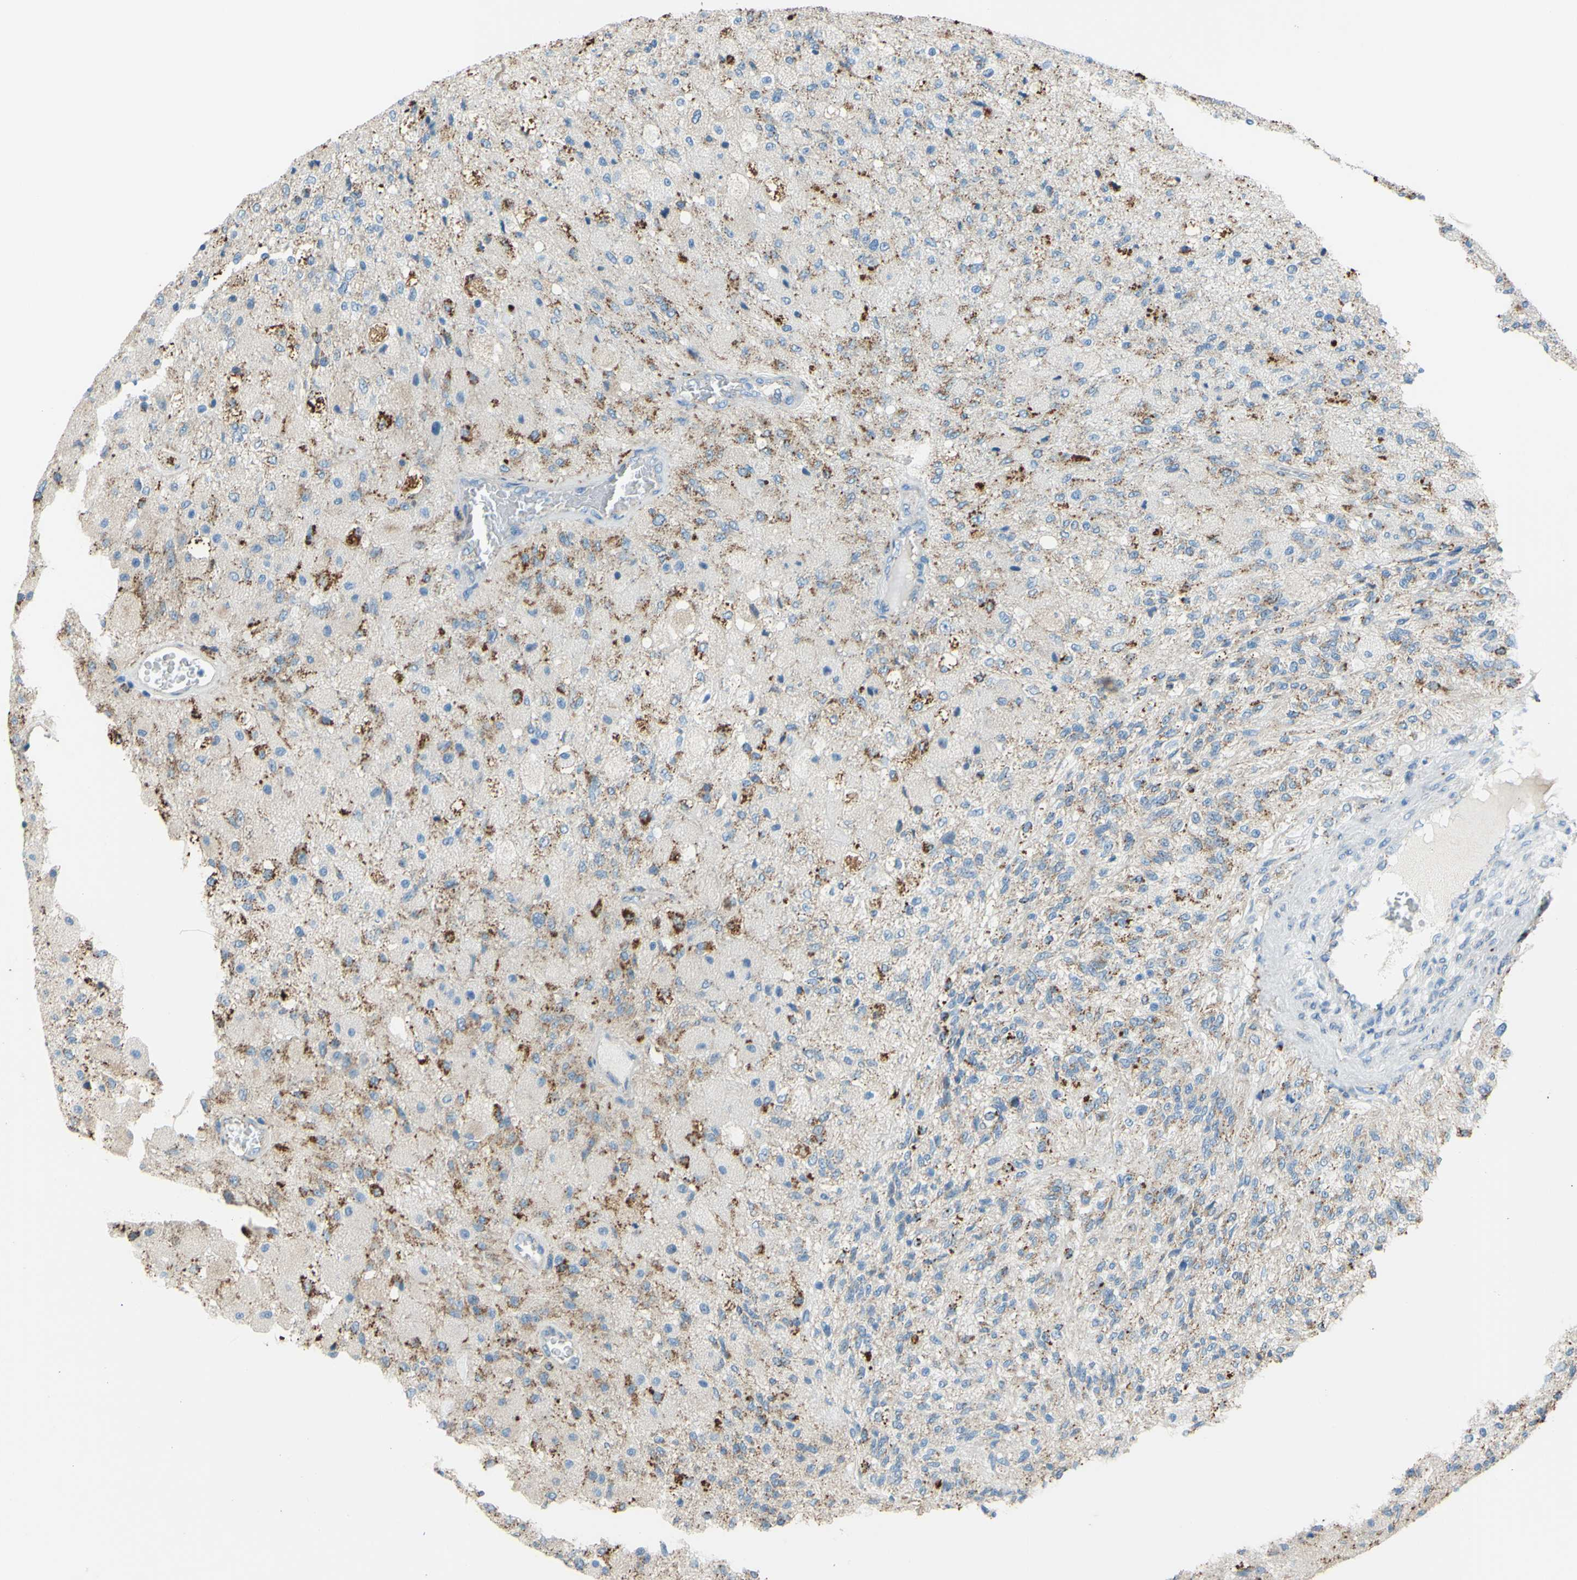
{"staining": {"intensity": "strong", "quantity": "25%-75%", "location": "cytoplasmic/membranous"}, "tissue": "glioma", "cell_type": "Tumor cells", "image_type": "cancer", "snomed": [{"axis": "morphology", "description": "Normal tissue, NOS"}, {"axis": "morphology", "description": "Glioma, malignant, High grade"}, {"axis": "topography", "description": "Cerebral cortex"}], "caption": "IHC image of neoplastic tissue: malignant glioma (high-grade) stained using IHC reveals high levels of strong protein expression localized specifically in the cytoplasmic/membranous of tumor cells, appearing as a cytoplasmic/membranous brown color.", "gene": "CTSD", "patient": {"sex": "male", "age": 77}}